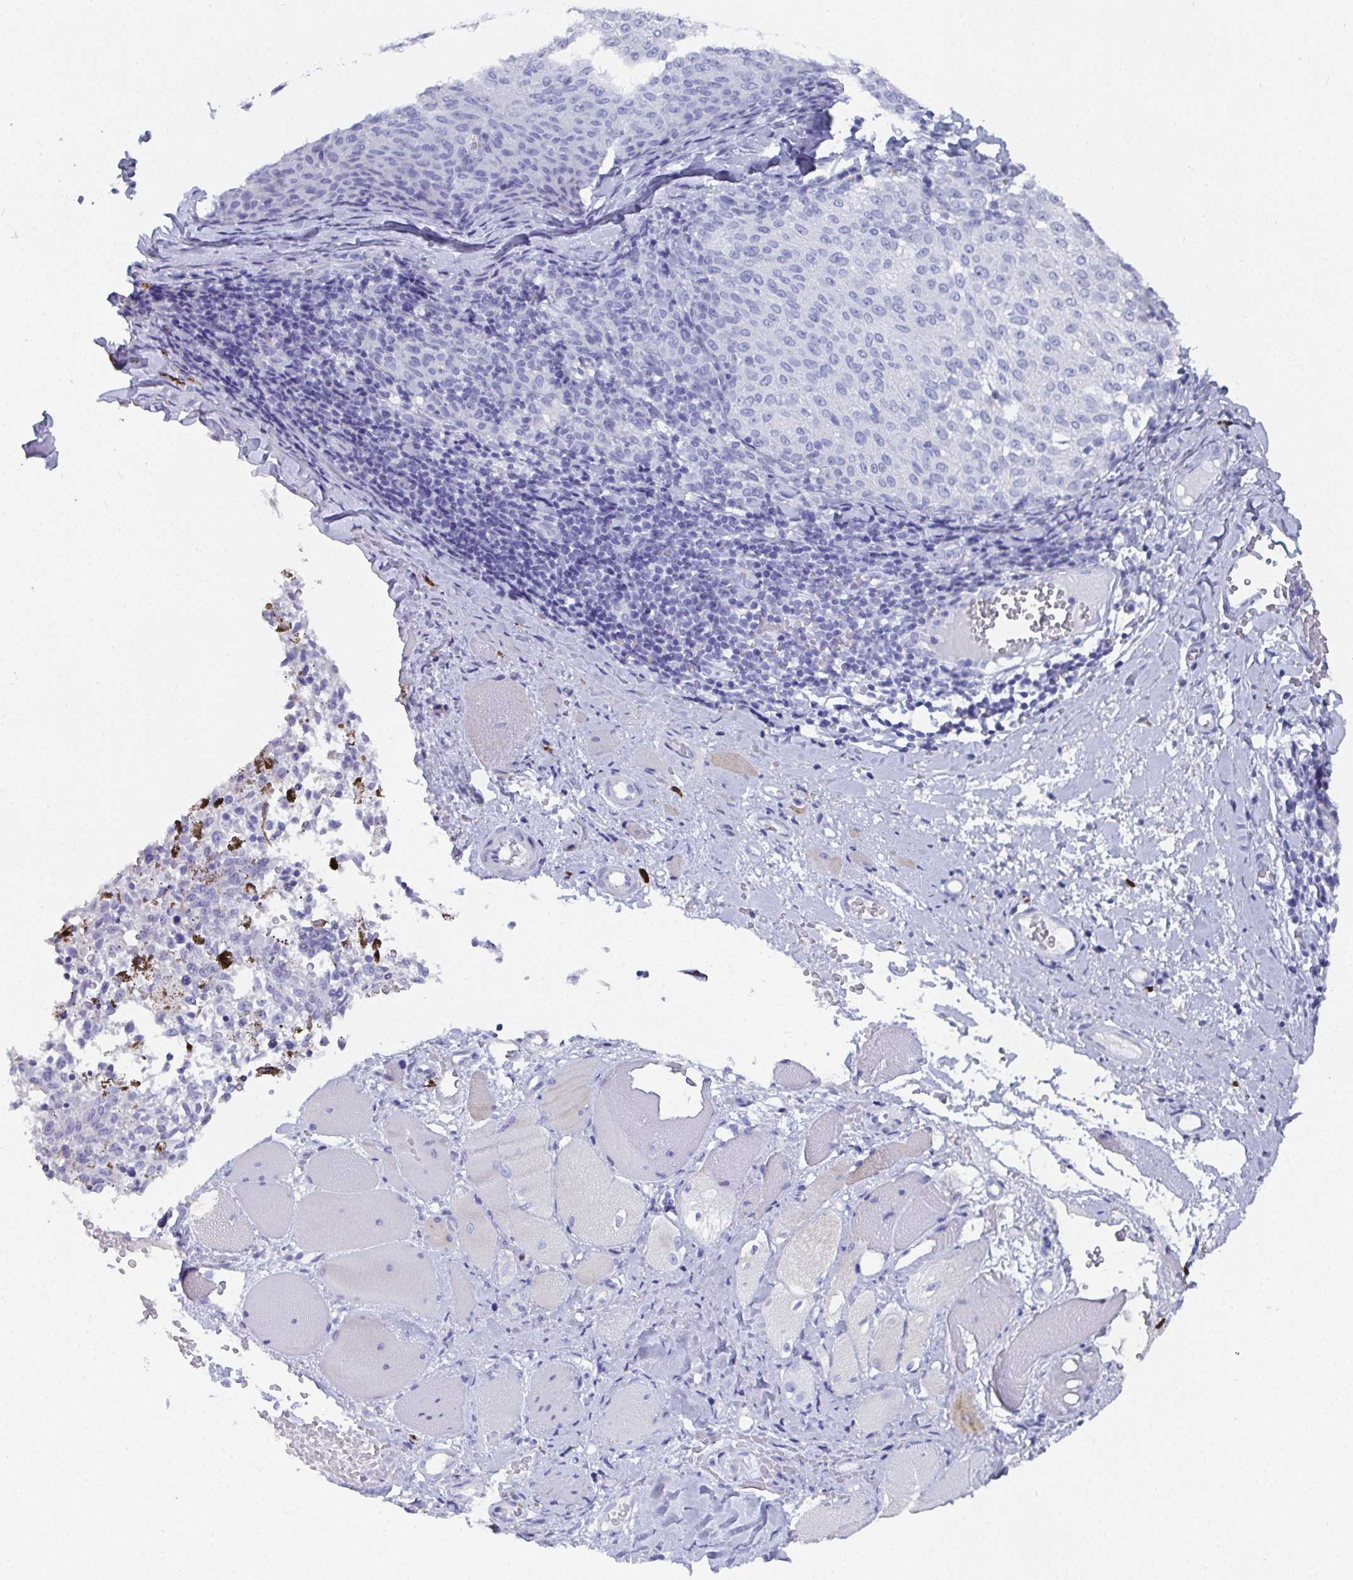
{"staining": {"intensity": "negative", "quantity": "none", "location": "none"}, "tissue": "melanoma", "cell_type": "Tumor cells", "image_type": "cancer", "snomed": [{"axis": "morphology", "description": "Malignant melanoma, NOS"}, {"axis": "topography", "description": "Skin"}], "caption": "An image of malignant melanoma stained for a protein demonstrates no brown staining in tumor cells. (DAB immunohistochemistry visualized using brightfield microscopy, high magnification).", "gene": "GRIA1", "patient": {"sex": "female", "age": 72}}